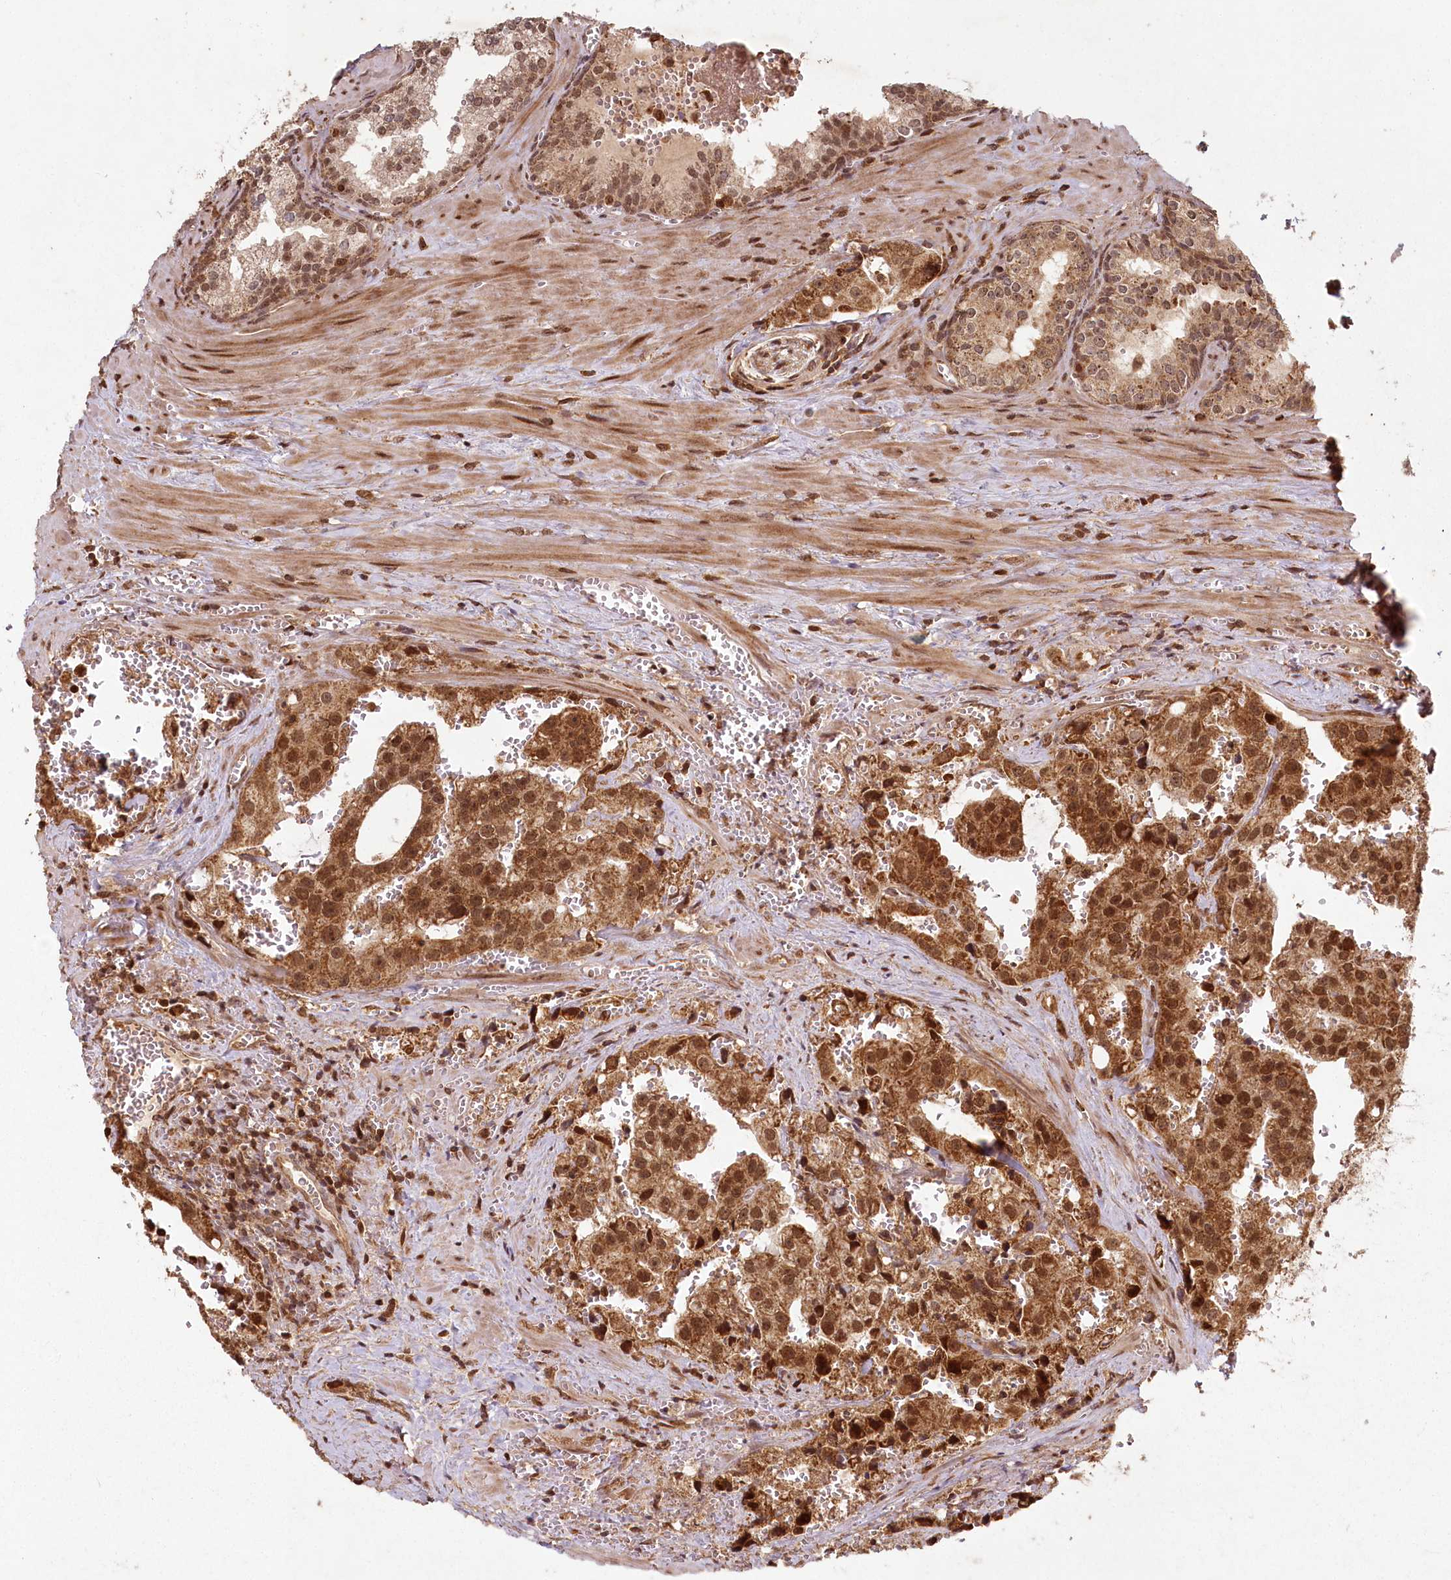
{"staining": {"intensity": "moderate", "quantity": ">75%", "location": "cytoplasmic/membranous,nuclear"}, "tissue": "prostate cancer", "cell_type": "Tumor cells", "image_type": "cancer", "snomed": [{"axis": "morphology", "description": "Adenocarcinoma, High grade"}, {"axis": "topography", "description": "Prostate"}], "caption": "Moderate cytoplasmic/membranous and nuclear protein expression is identified in about >75% of tumor cells in high-grade adenocarcinoma (prostate). Using DAB (brown) and hematoxylin (blue) stains, captured at high magnification using brightfield microscopy.", "gene": "MICU1", "patient": {"sex": "male", "age": 68}}